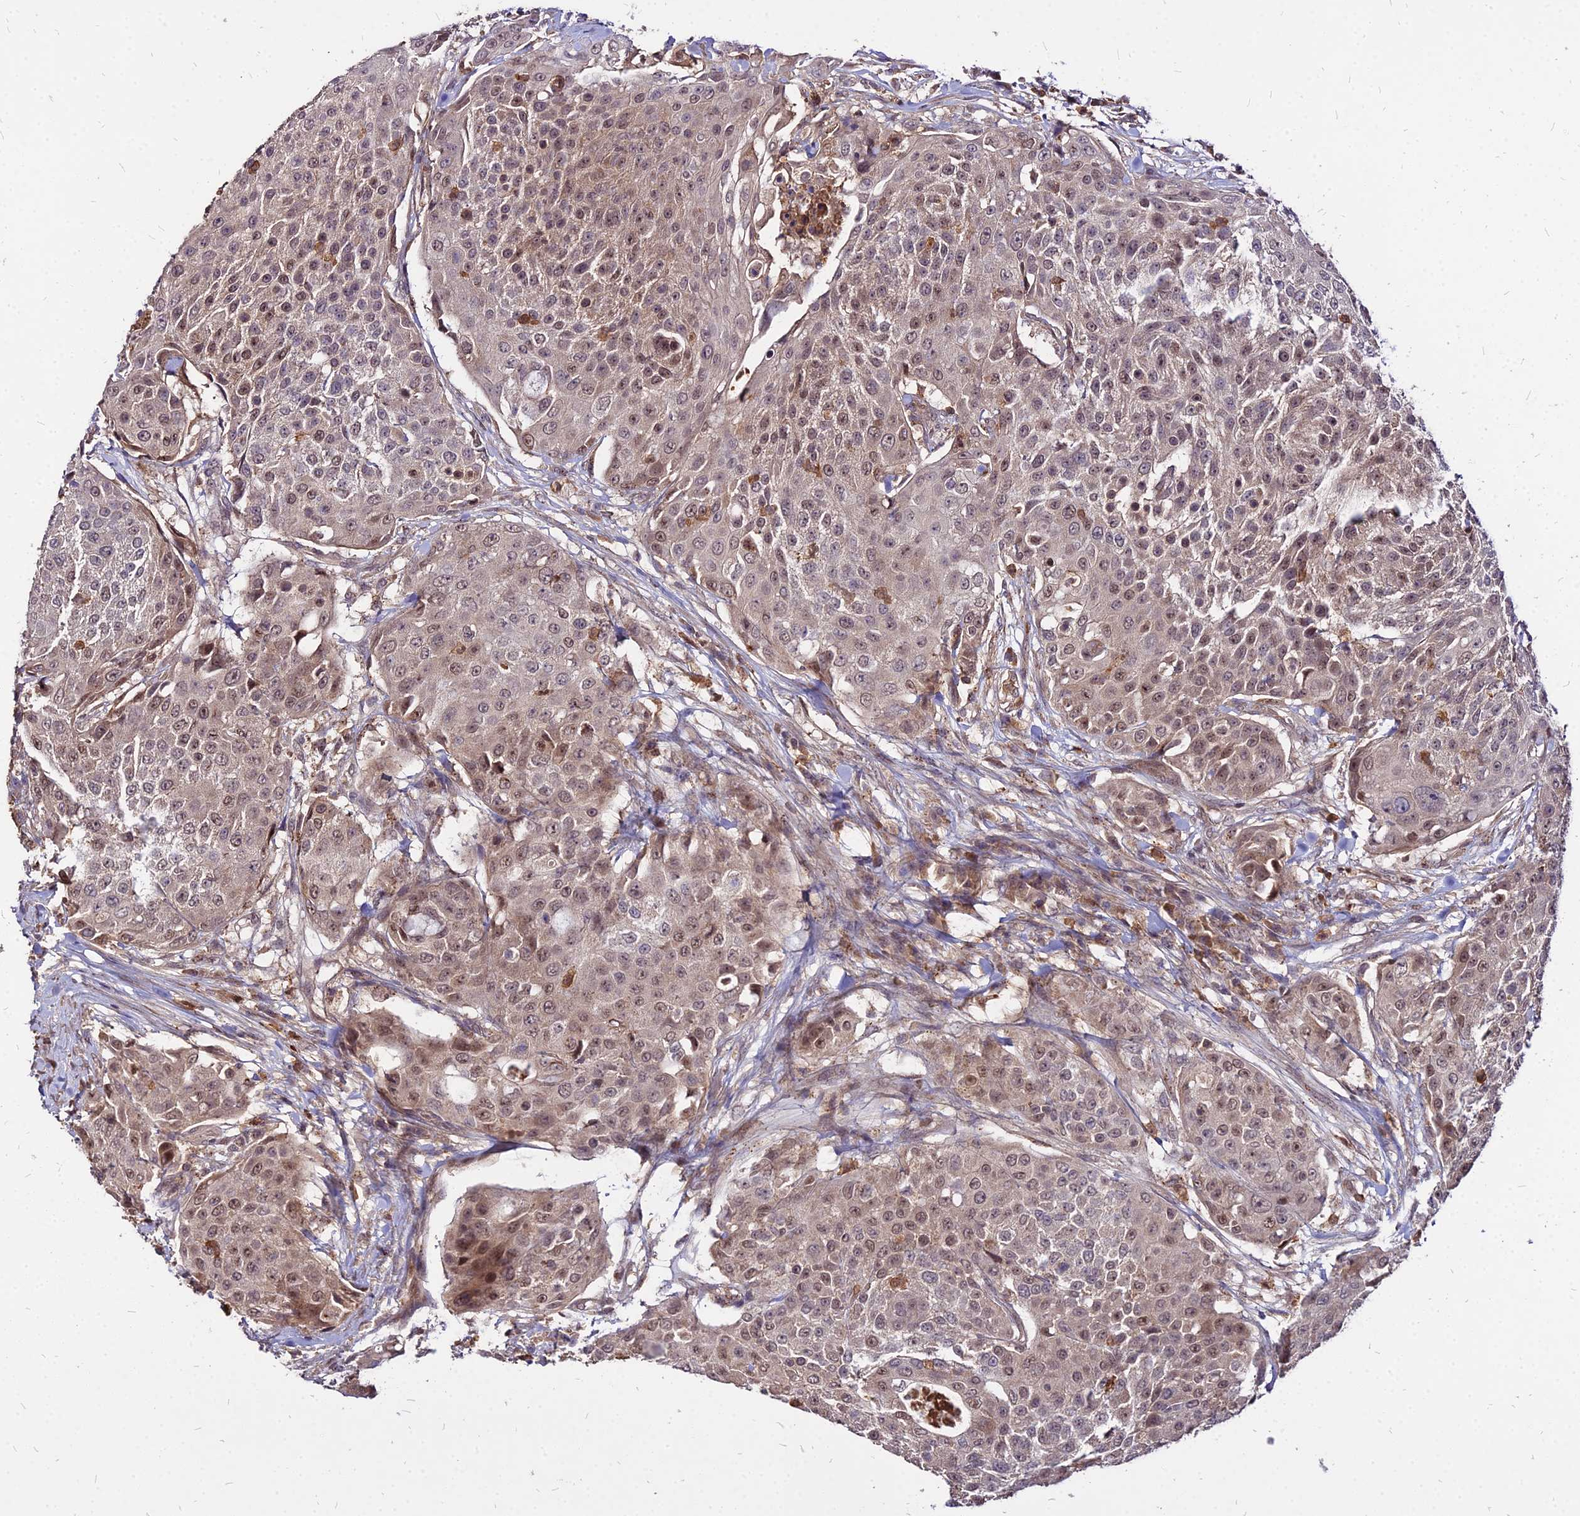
{"staining": {"intensity": "moderate", "quantity": ">75%", "location": "nuclear"}, "tissue": "urothelial cancer", "cell_type": "Tumor cells", "image_type": "cancer", "snomed": [{"axis": "morphology", "description": "Urothelial carcinoma, High grade"}, {"axis": "topography", "description": "Urinary bladder"}], "caption": "Immunohistochemistry image of neoplastic tissue: human high-grade urothelial carcinoma stained using immunohistochemistry (IHC) displays medium levels of moderate protein expression localized specifically in the nuclear of tumor cells, appearing as a nuclear brown color.", "gene": "APBA3", "patient": {"sex": "female", "age": 63}}